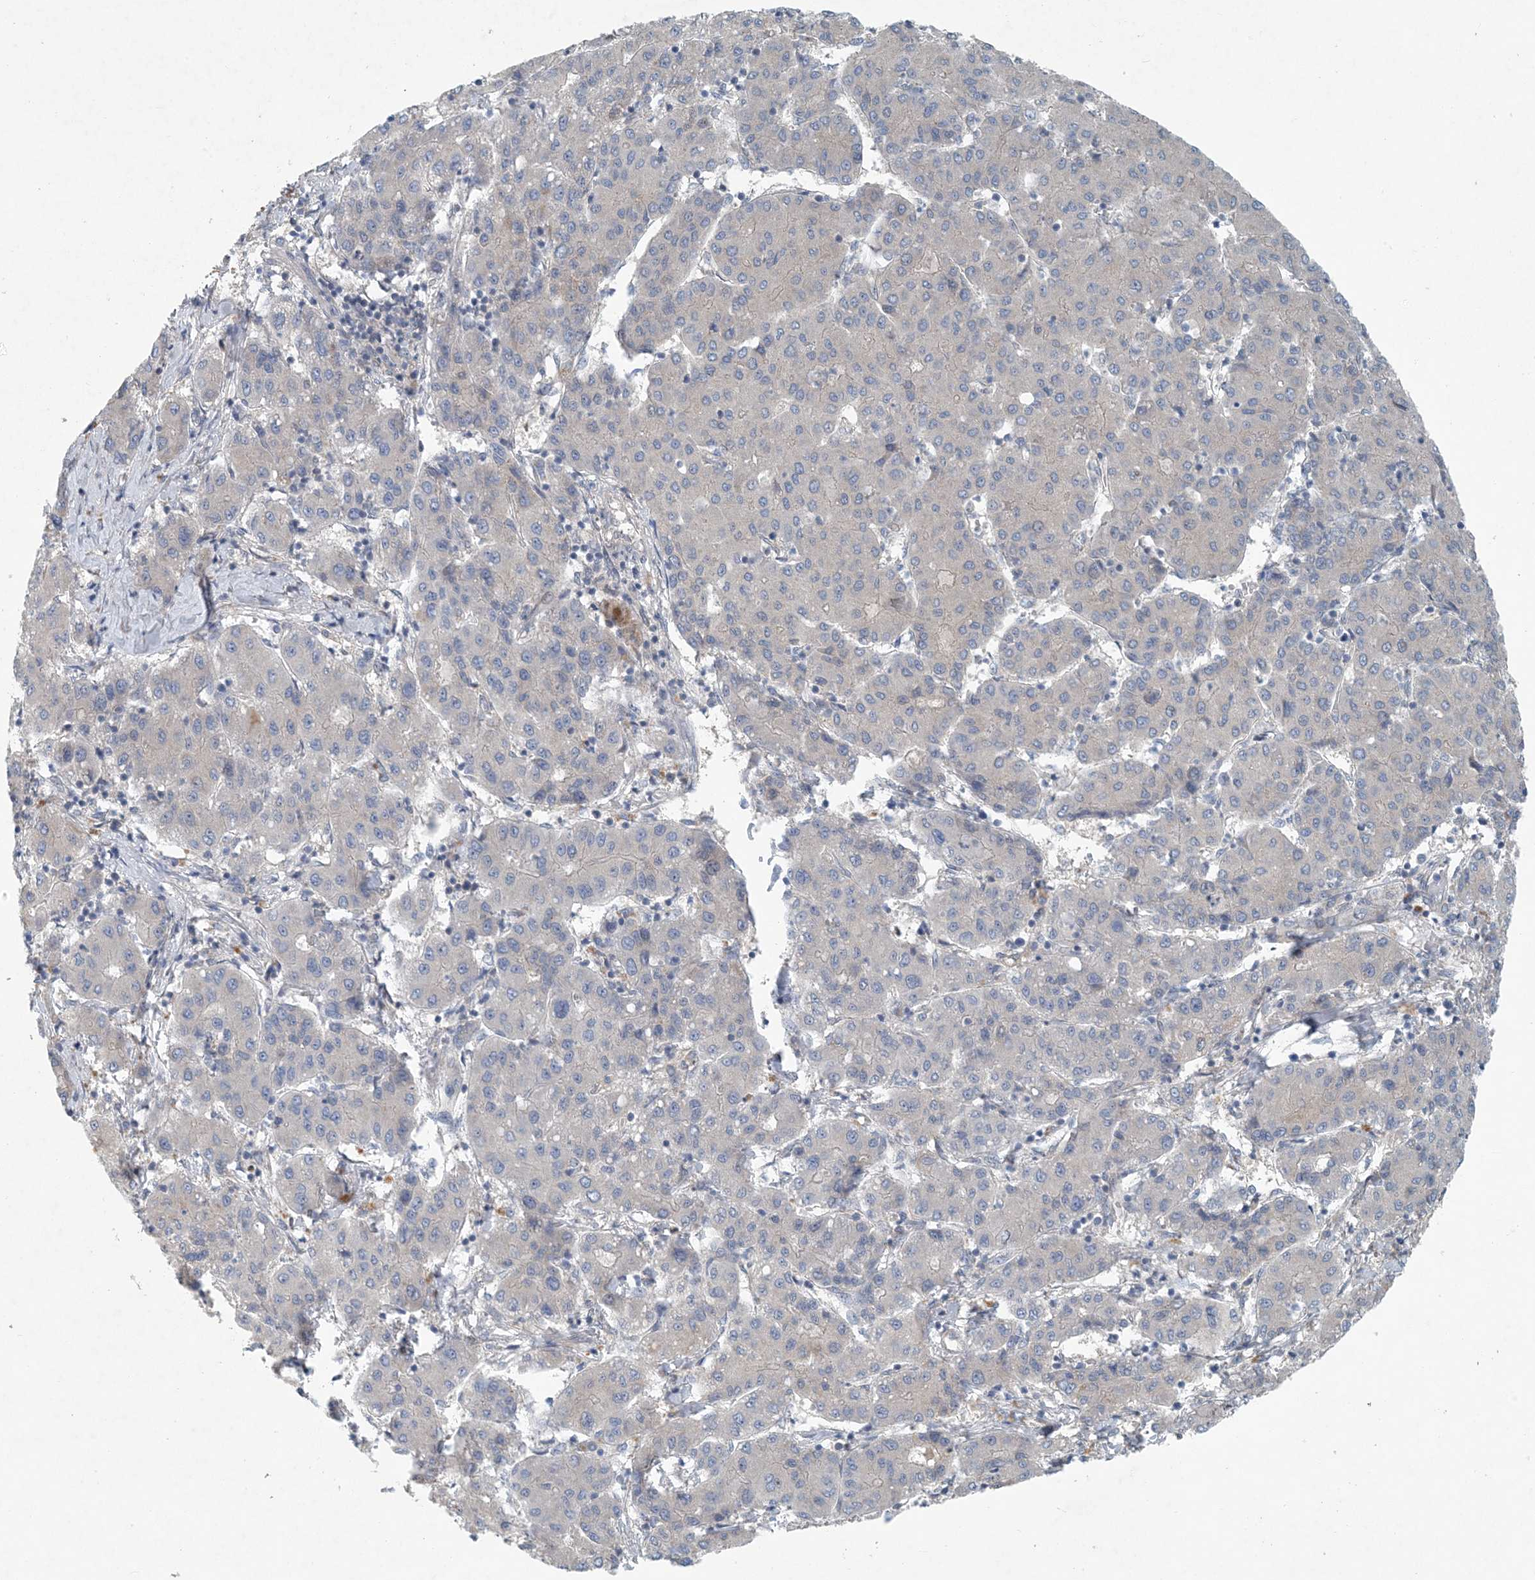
{"staining": {"intensity": "negative", "quantity": "none", "location": "none"}, "tissue": "liver cancer", "cell_type": "Tumor cells", "image_type": "cancer", "snomed": [{"axis": "morphology", "description": "Carcinoma, Hepatocellular, NOS"}, {"axis": "topography", "description": "Liver"}], "caption": "Tumor cells are negative for protein expression in human liver cancer (hepatocellular carcinoma).", "gene": "HIKESHI", "patient": {"sex": "male", "age": 65}}